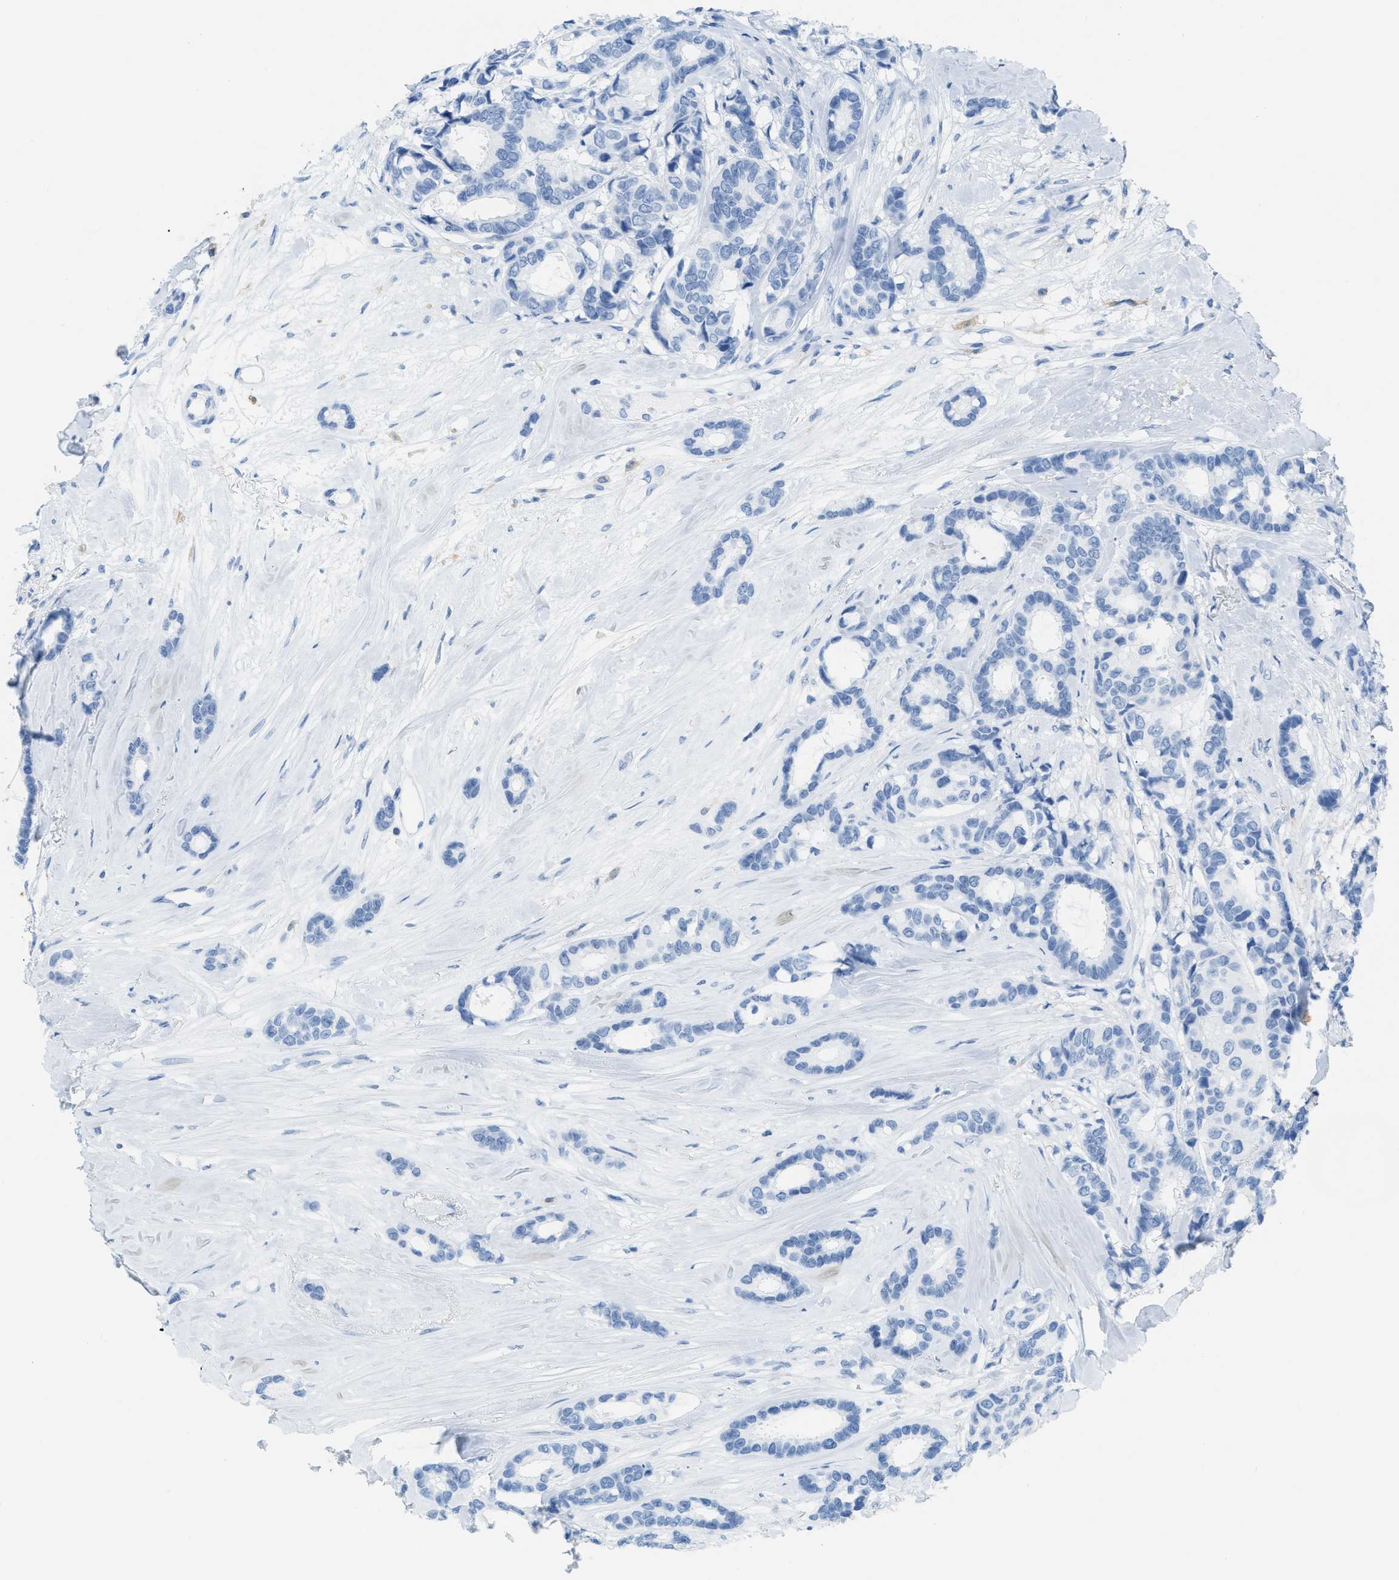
{"staining": {"intensity": "negative", "quantity": "none", "location": "none"}, "tissue": "breast cancer", "cell_type": "Tumor cells", "image_type": "cancer", "snomed": [{"axis": "morphology", "description": "Duct carcinoma"}, {"axis": "topography", "description": "Breast"}], "caption": "A micrograph of breast cancer (invasive ductal carcinoma) stained for a protein exhibits no brown staining in tumor cells.", "gene": "ASGR1", "patient": {"sex": "female", "age": 87}}